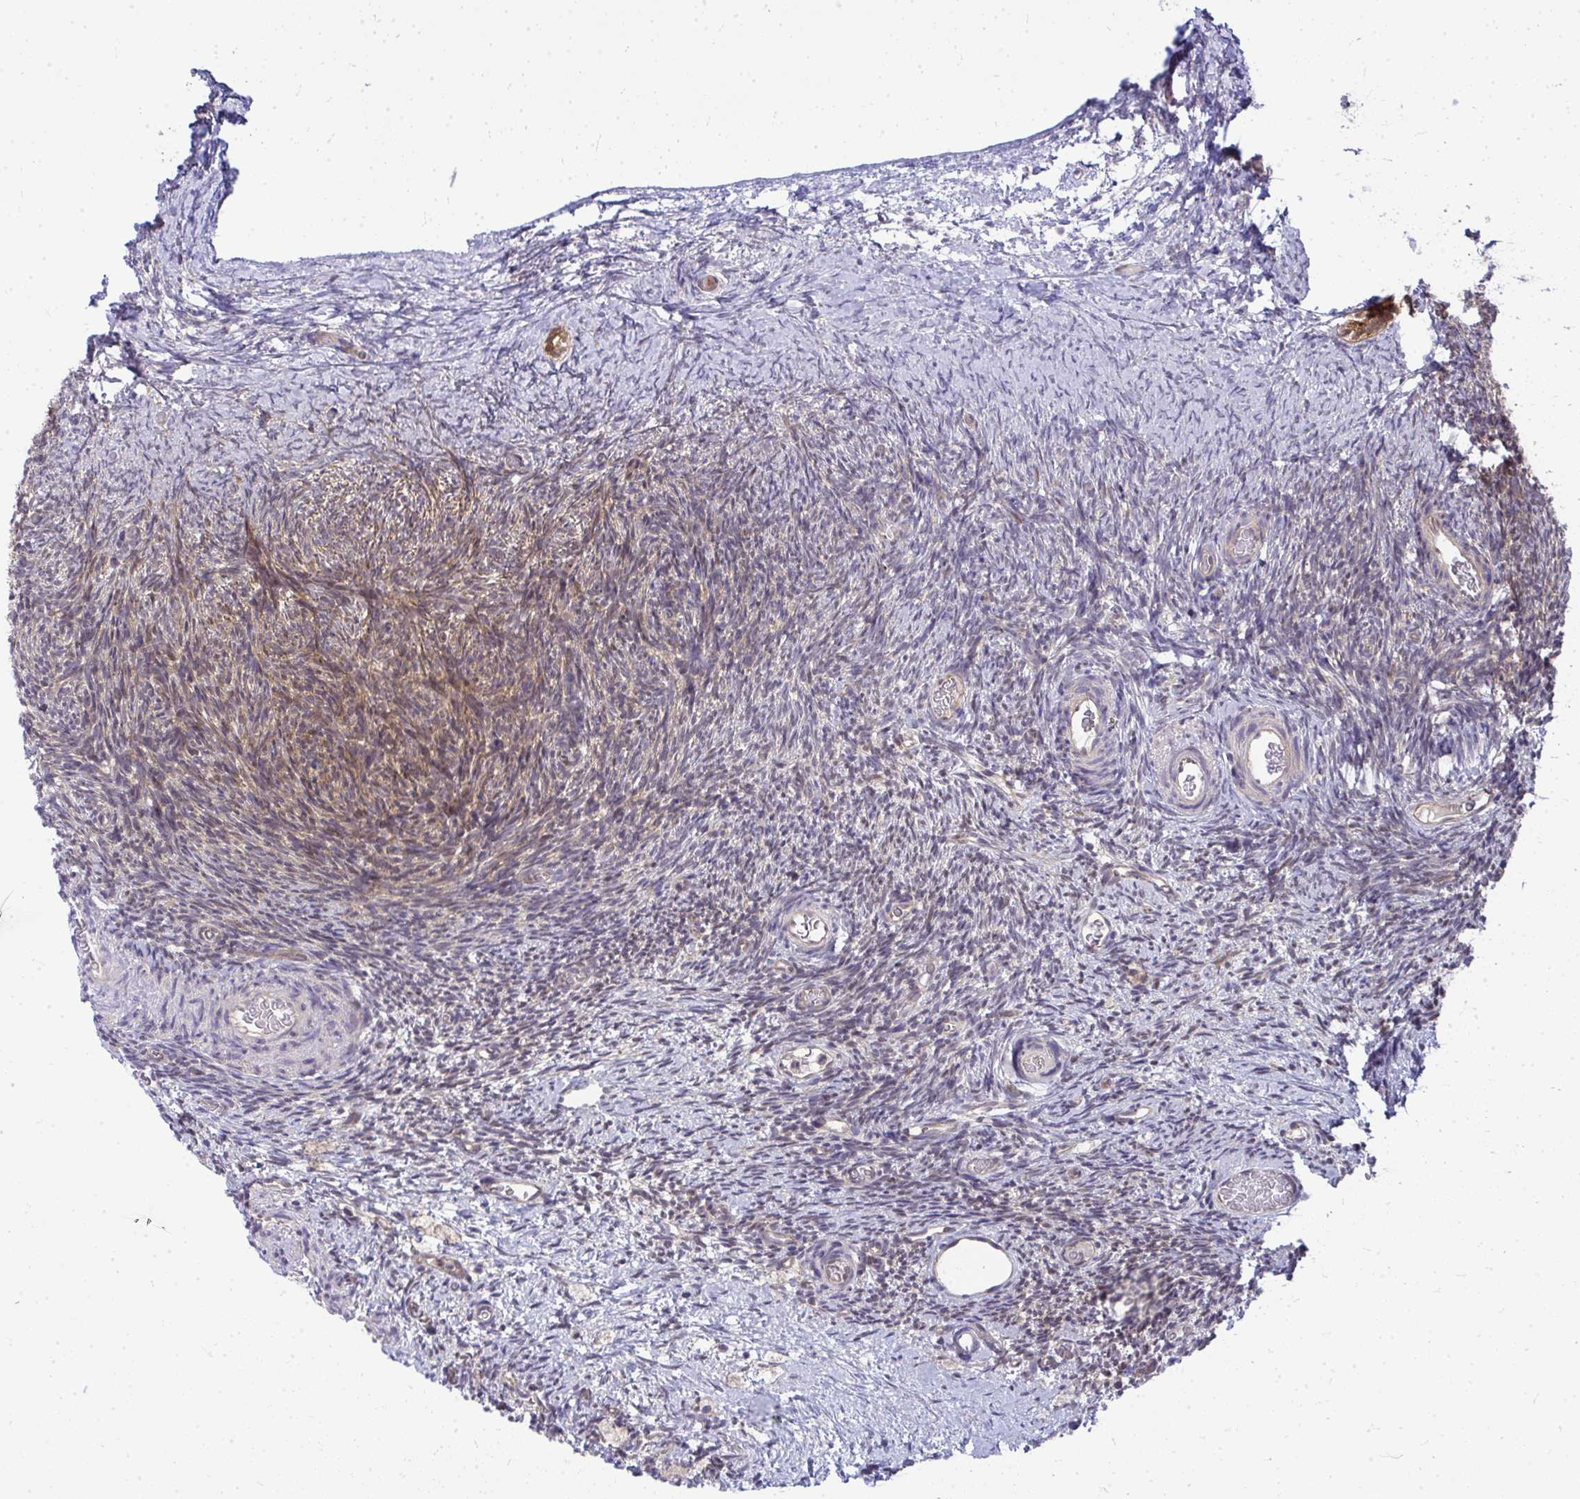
{"staining": {"intensity": "weak", "quantity": "25%-75%", "location": "cytoplasmic/membranous"}, "tissue": "ovary", "cell_type": "Ovarian stroma cells", "image_type": "normal", "snomed": [{"axis": "morphology", "description": "Normal tissue, NOS"}, {"axis": "topography", "description": "Ovary"}], "caption": "Brown immunohistochemical staining in unremarkable ovary demonstrates weak cytoplasmic/membranous positivity in about 25%-75% of ovarian stroma cells.", "gene": "HDHD2", "patient": {"sex": "female", "age": 39}}